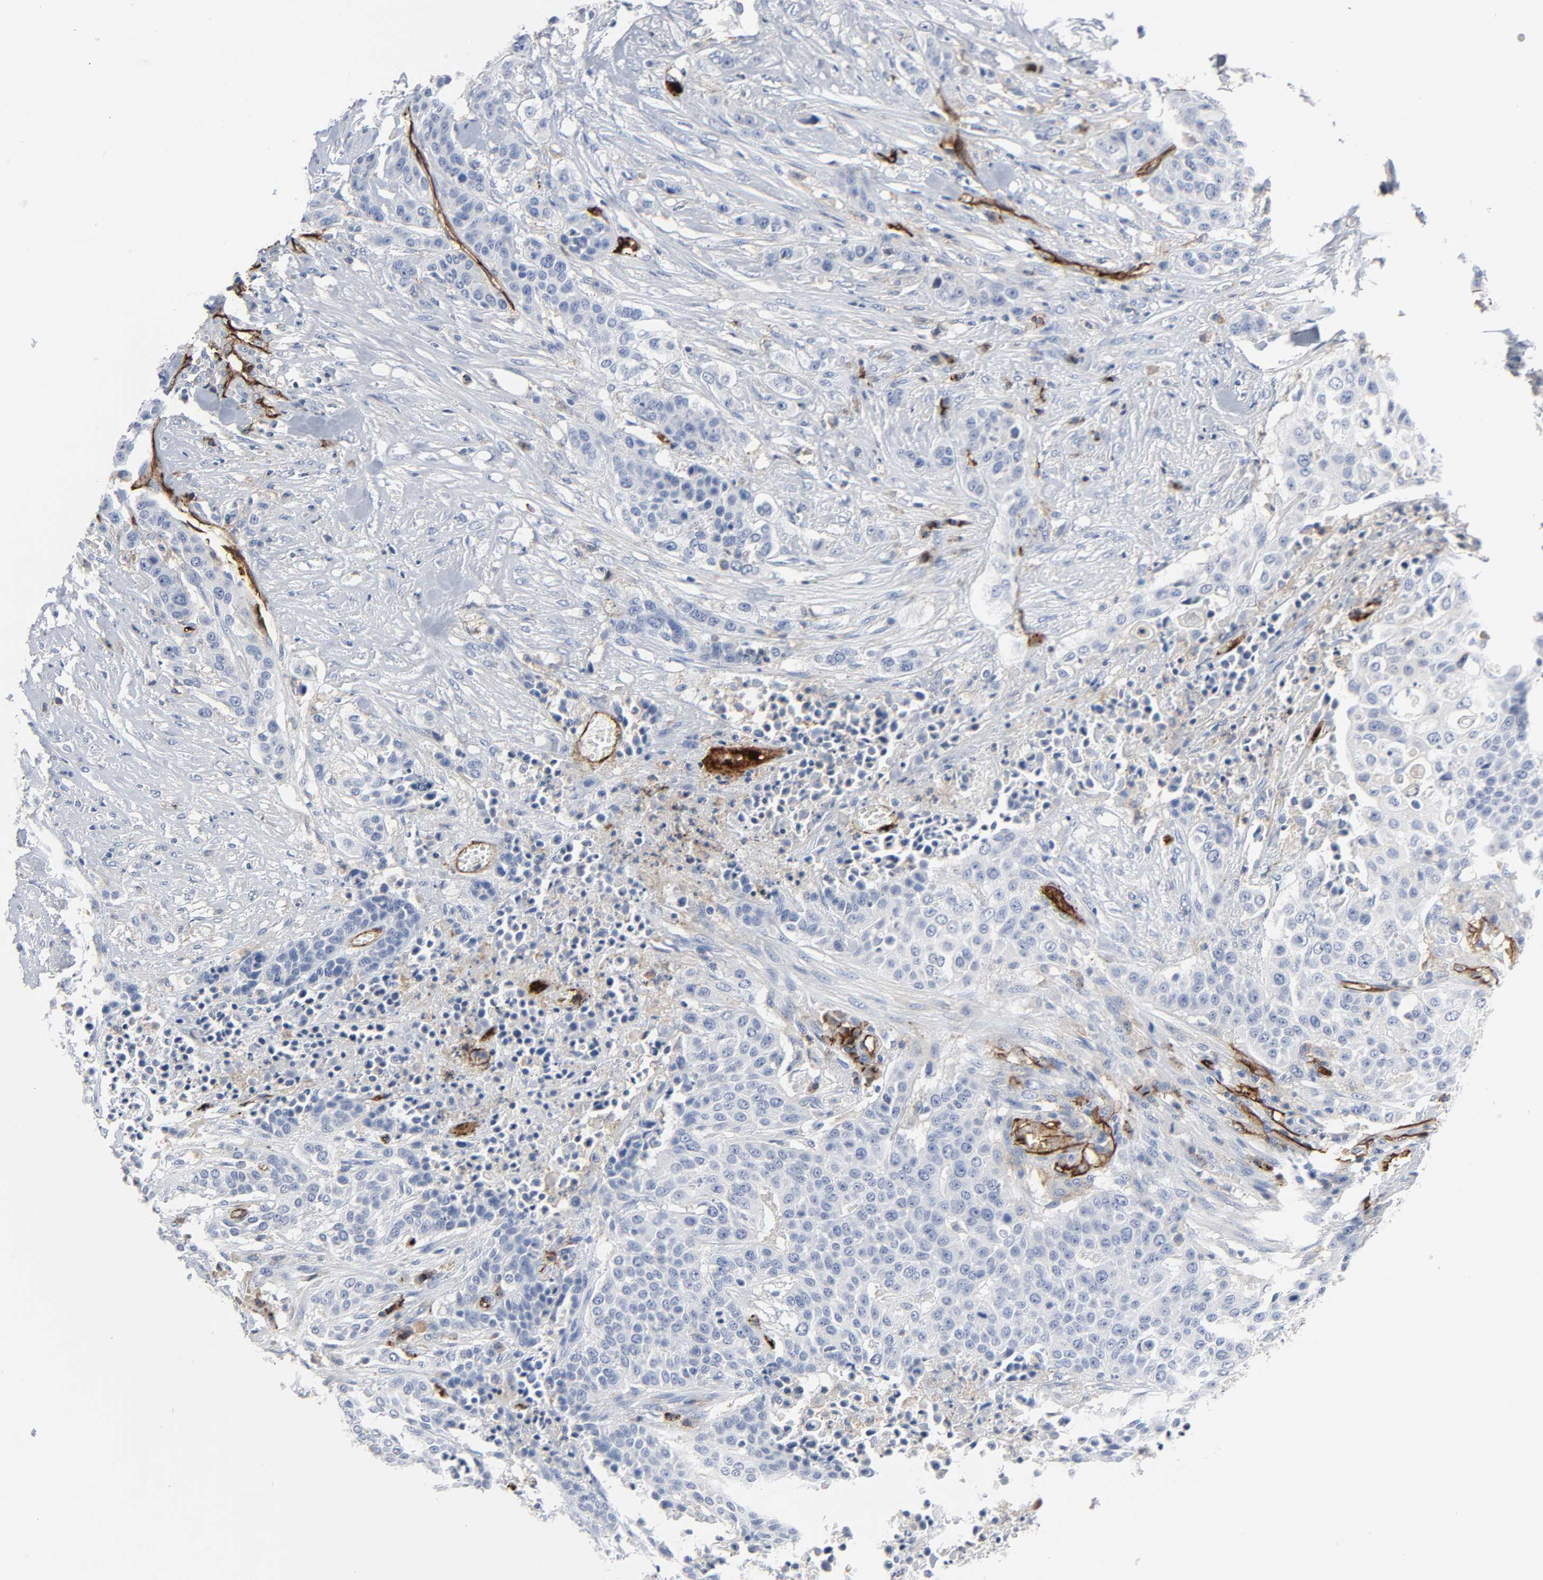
{"staining": {"intensity": "negative", "quantity": "none", "location": "none"}, "tissue": "urothelial cancer", "cell_type": "Tumor cells", "image_type": "cancer", "snomed": [{"axis": "morphology", "description": "Urothelial carcinoma, High grade"}, {"axis": "topography", "description": "Urinary bladder"}], "caption": "IHC micrograph of neoplastic tissue: human high-grade urothelial carcinoma stained with DAB demonstrates no significant protein expression in tumor cells.", "gene": "PECAM1", "patient": {"sex": "male", "age": 74}}